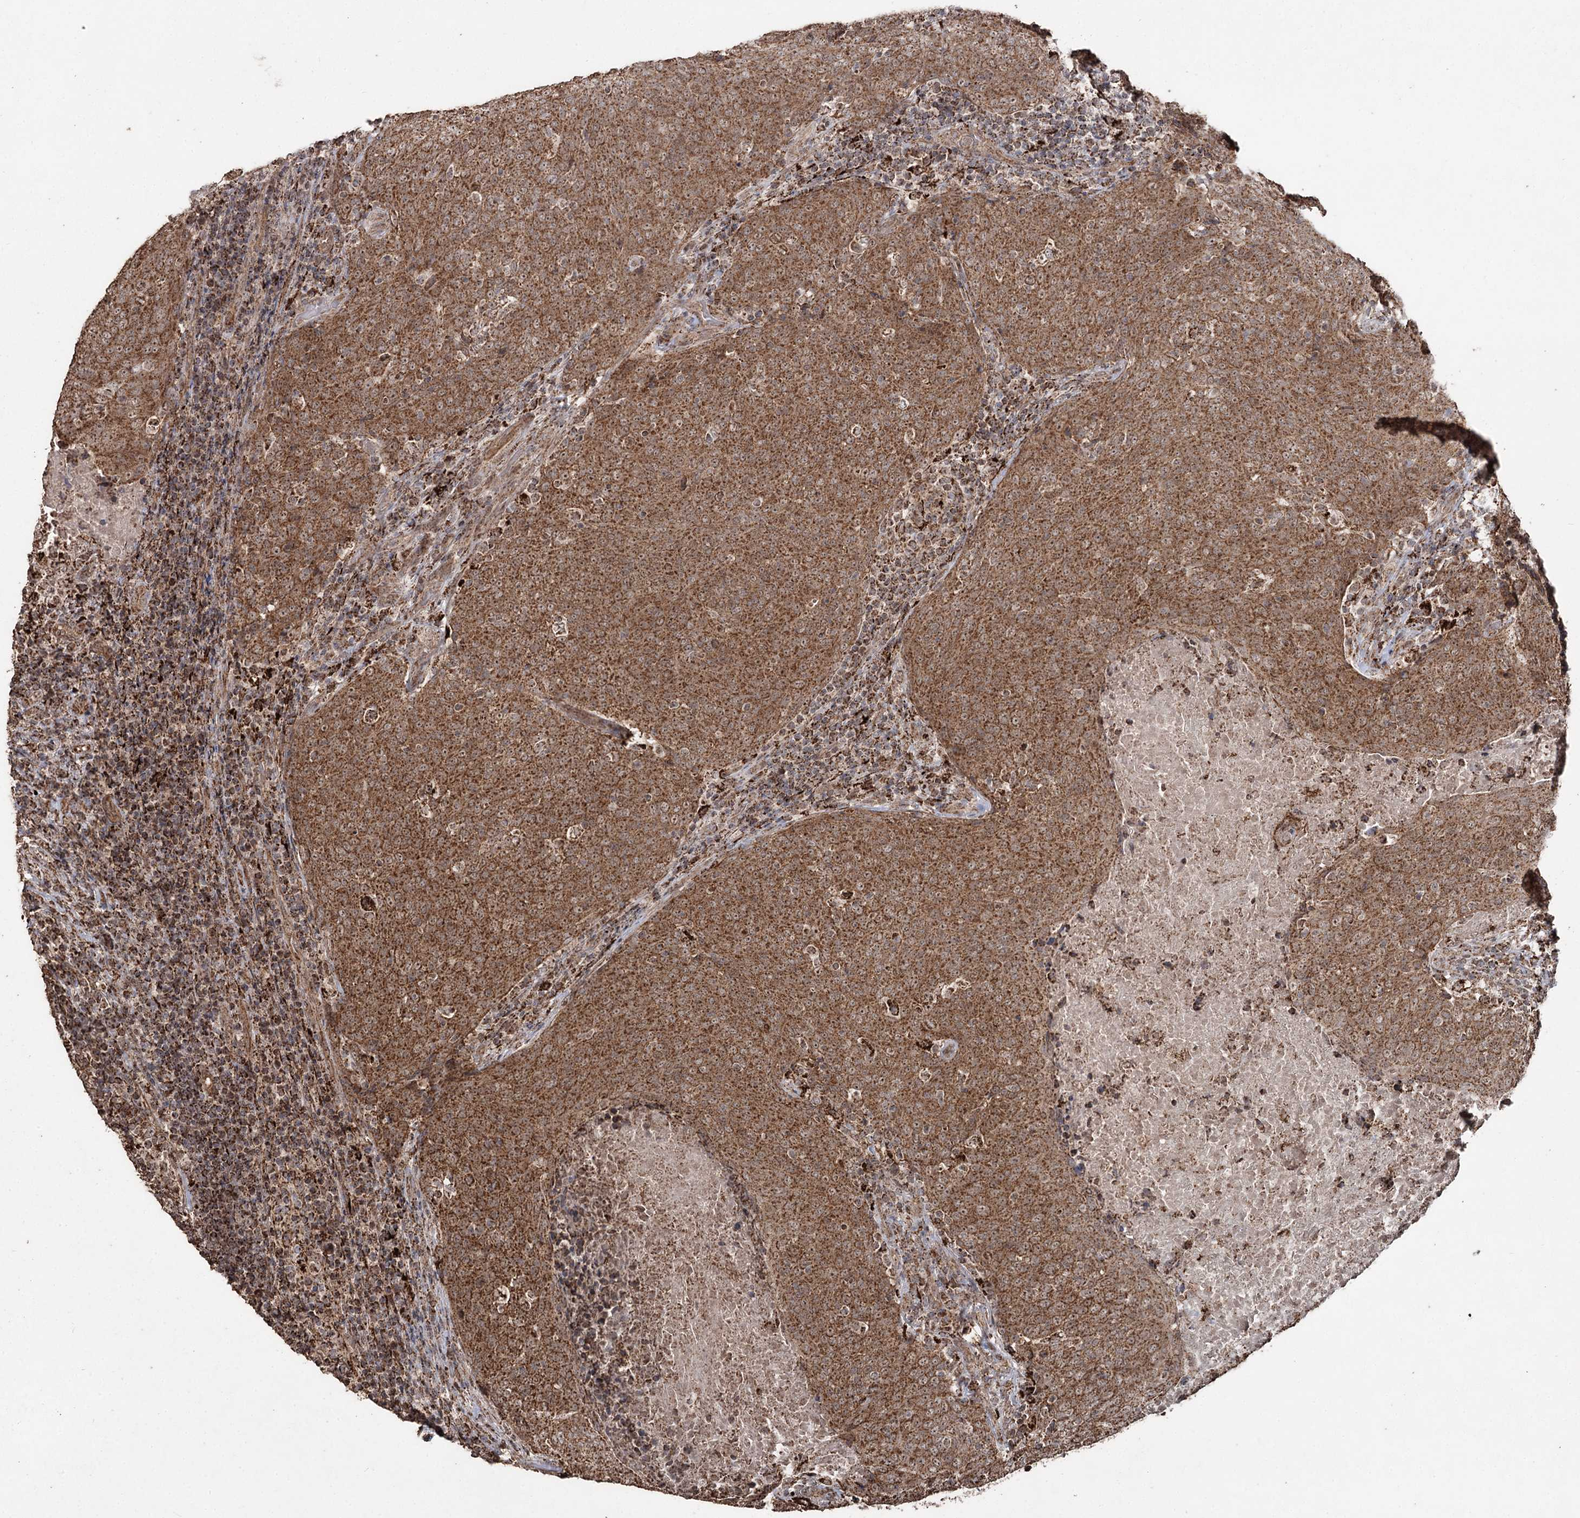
{"staining": {"intensity": "moderate", "quantity": ">75%", "location": "cytoplasmic/membranous,nuclear"}, "tissue": "head and neck cancer", "cell_type": "Tumor cells", "image_type": "cancer", "snomed": [{"axis": "morphology", "description": "Squamous cell carcinoma, NOS"}, {"axis": "morphology", "description": "Squamous cell carcinoma, metastatic, NOS"}, {"axis": "topography", "description": "Lymph node"}, {"axis": "topography", "description": "Head-Neck"}], "caption": "High-magnification brightfield microscopy of metastatic squamous cell carcinoma (head and neck) stained with DAB (3,3'-diaminobenzidine) (brown) and counterstained with hematoxylin (blue). tumor cells exhibit moderate cytoplasmic/membranous and nuclear positivity is seen in about>75% of cells.", "gene": "SLF2", "patient": {"sex": "male", "age": 62}}